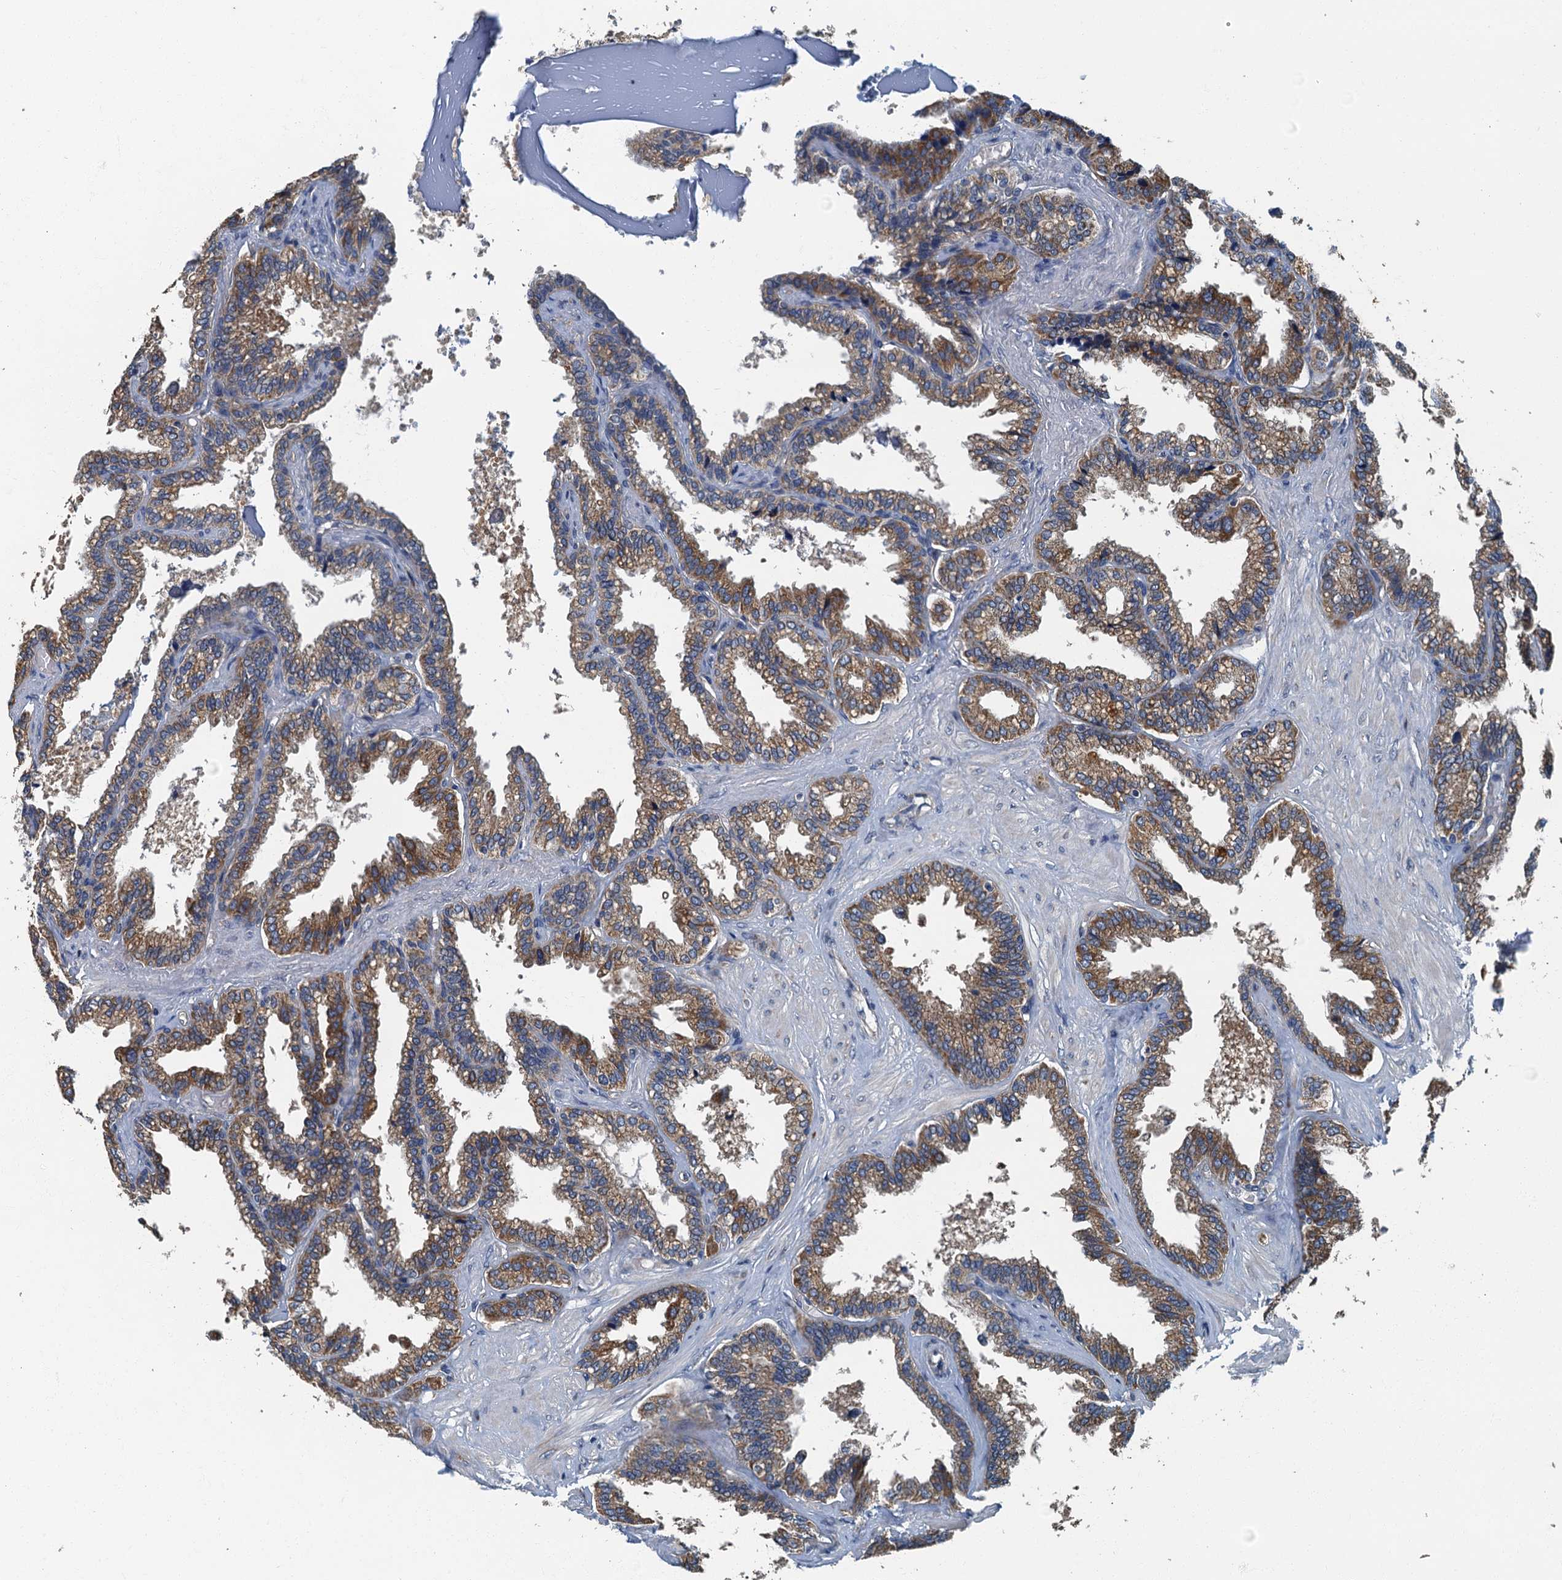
{"staining": {"intensity": "moderate", "quantity": ">75%", "location": "cytoplasmic/membranous"}, "tissue": "seminal vesicle", "cell_type": "Glandular cells", "image_type": "normal", "snomed": [{"axis": "morphology", "description": "Normal tissue, NOS"}, {"axis": "topography", "description": "Seminal veicle"}], "caption": "Brown immunohistochemical staining in unremarkable seminal vesicle shows moderate cytoplasmic/membranous positivity in about >75% of glandular cells. (DAB IHC, brown staining for protein, blue staining for nuclei).", "gene": "DDX49", "patient": {"sex": "male", "age": 46}}